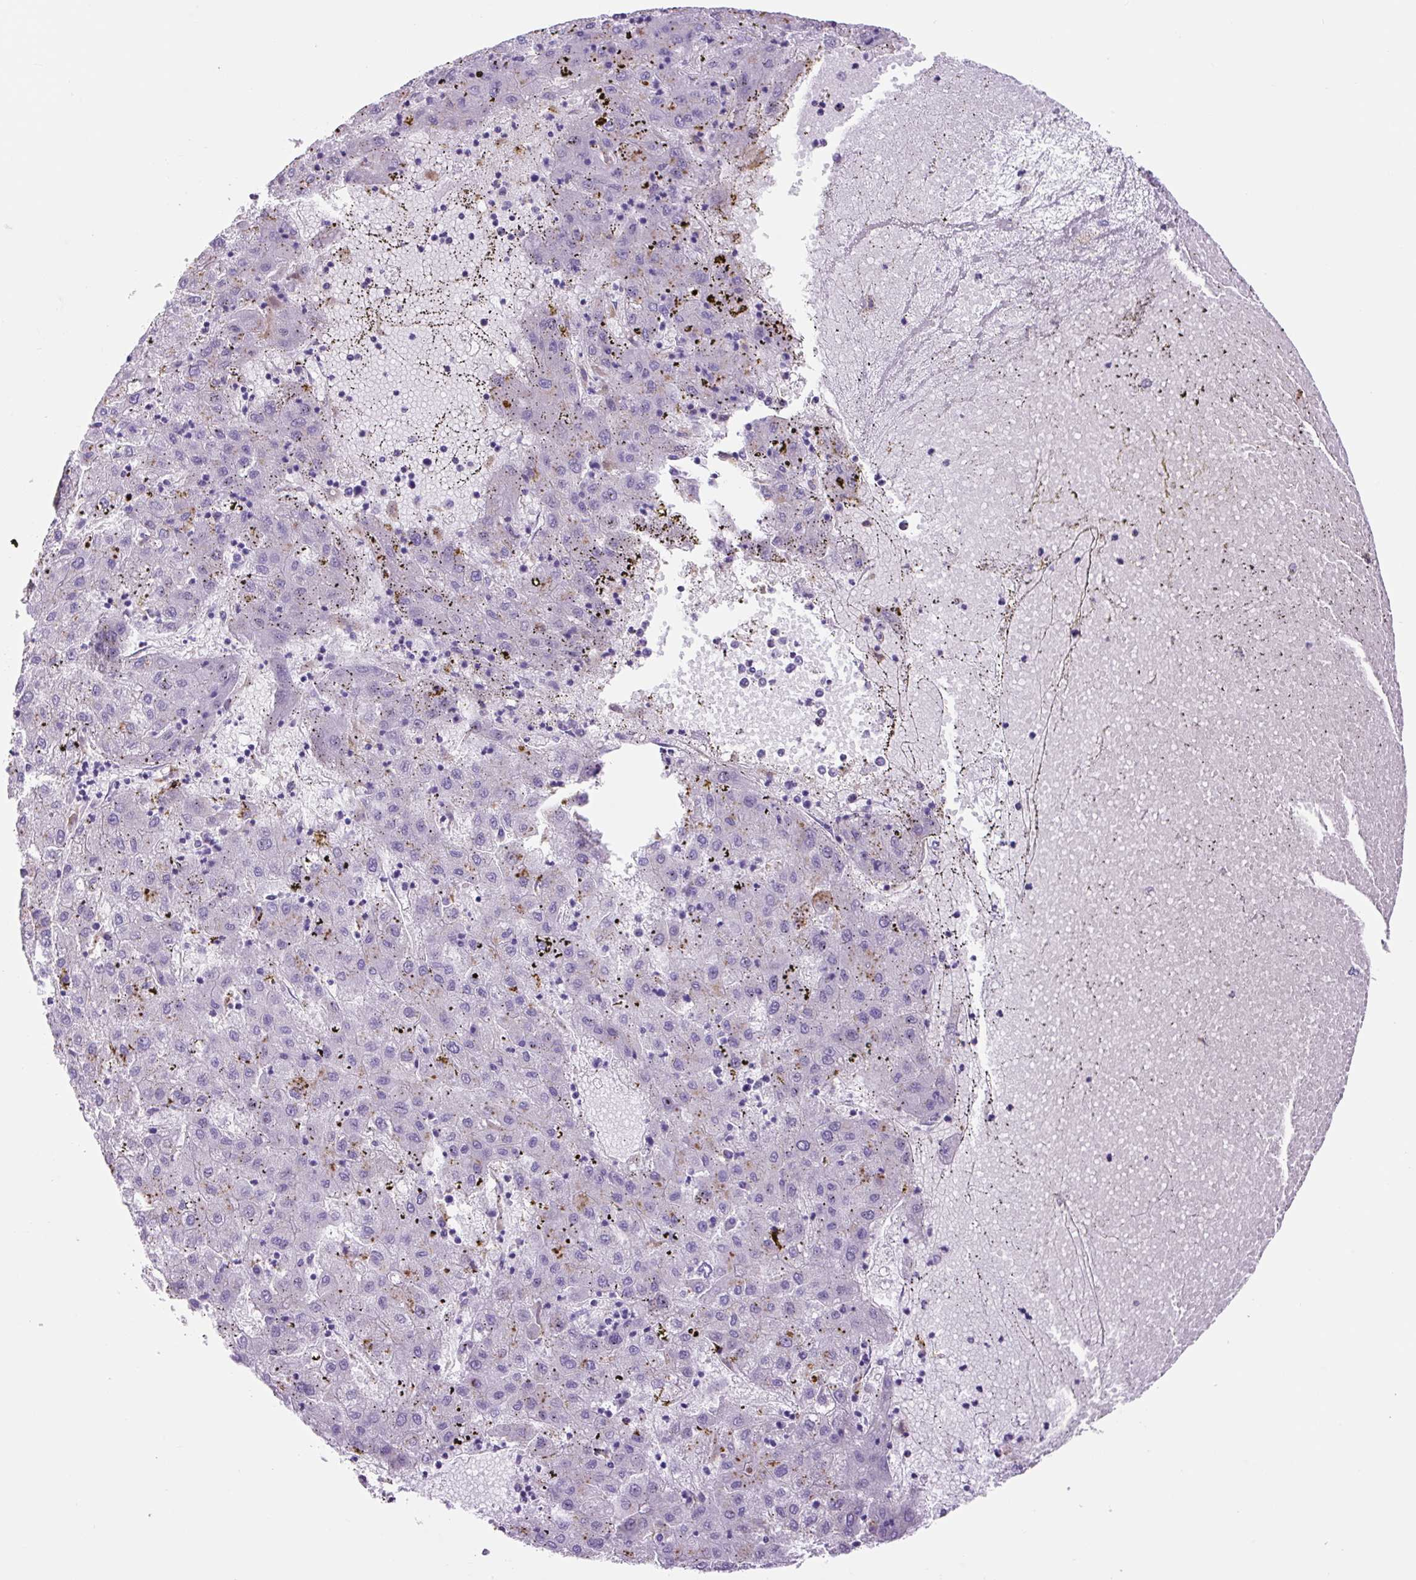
{"staining": {"intensity": "negative", "quantity": "none", "location": "none"}, "tissue": "liver cancer", "cell_type": "Tumor cells", "image_type": "cancer", "snomed": [{"axis": "morphology", "description": "Carcinoma, Hepatocellular, NOS"}, {"axis": "topography", "description": "Liver"}], "caption": "Immunohistochemical staining of liver cancer displays no significant positivity in tumor cells.", "gene": "LCN10", "patient": {"sex": "male", "age": 72}}